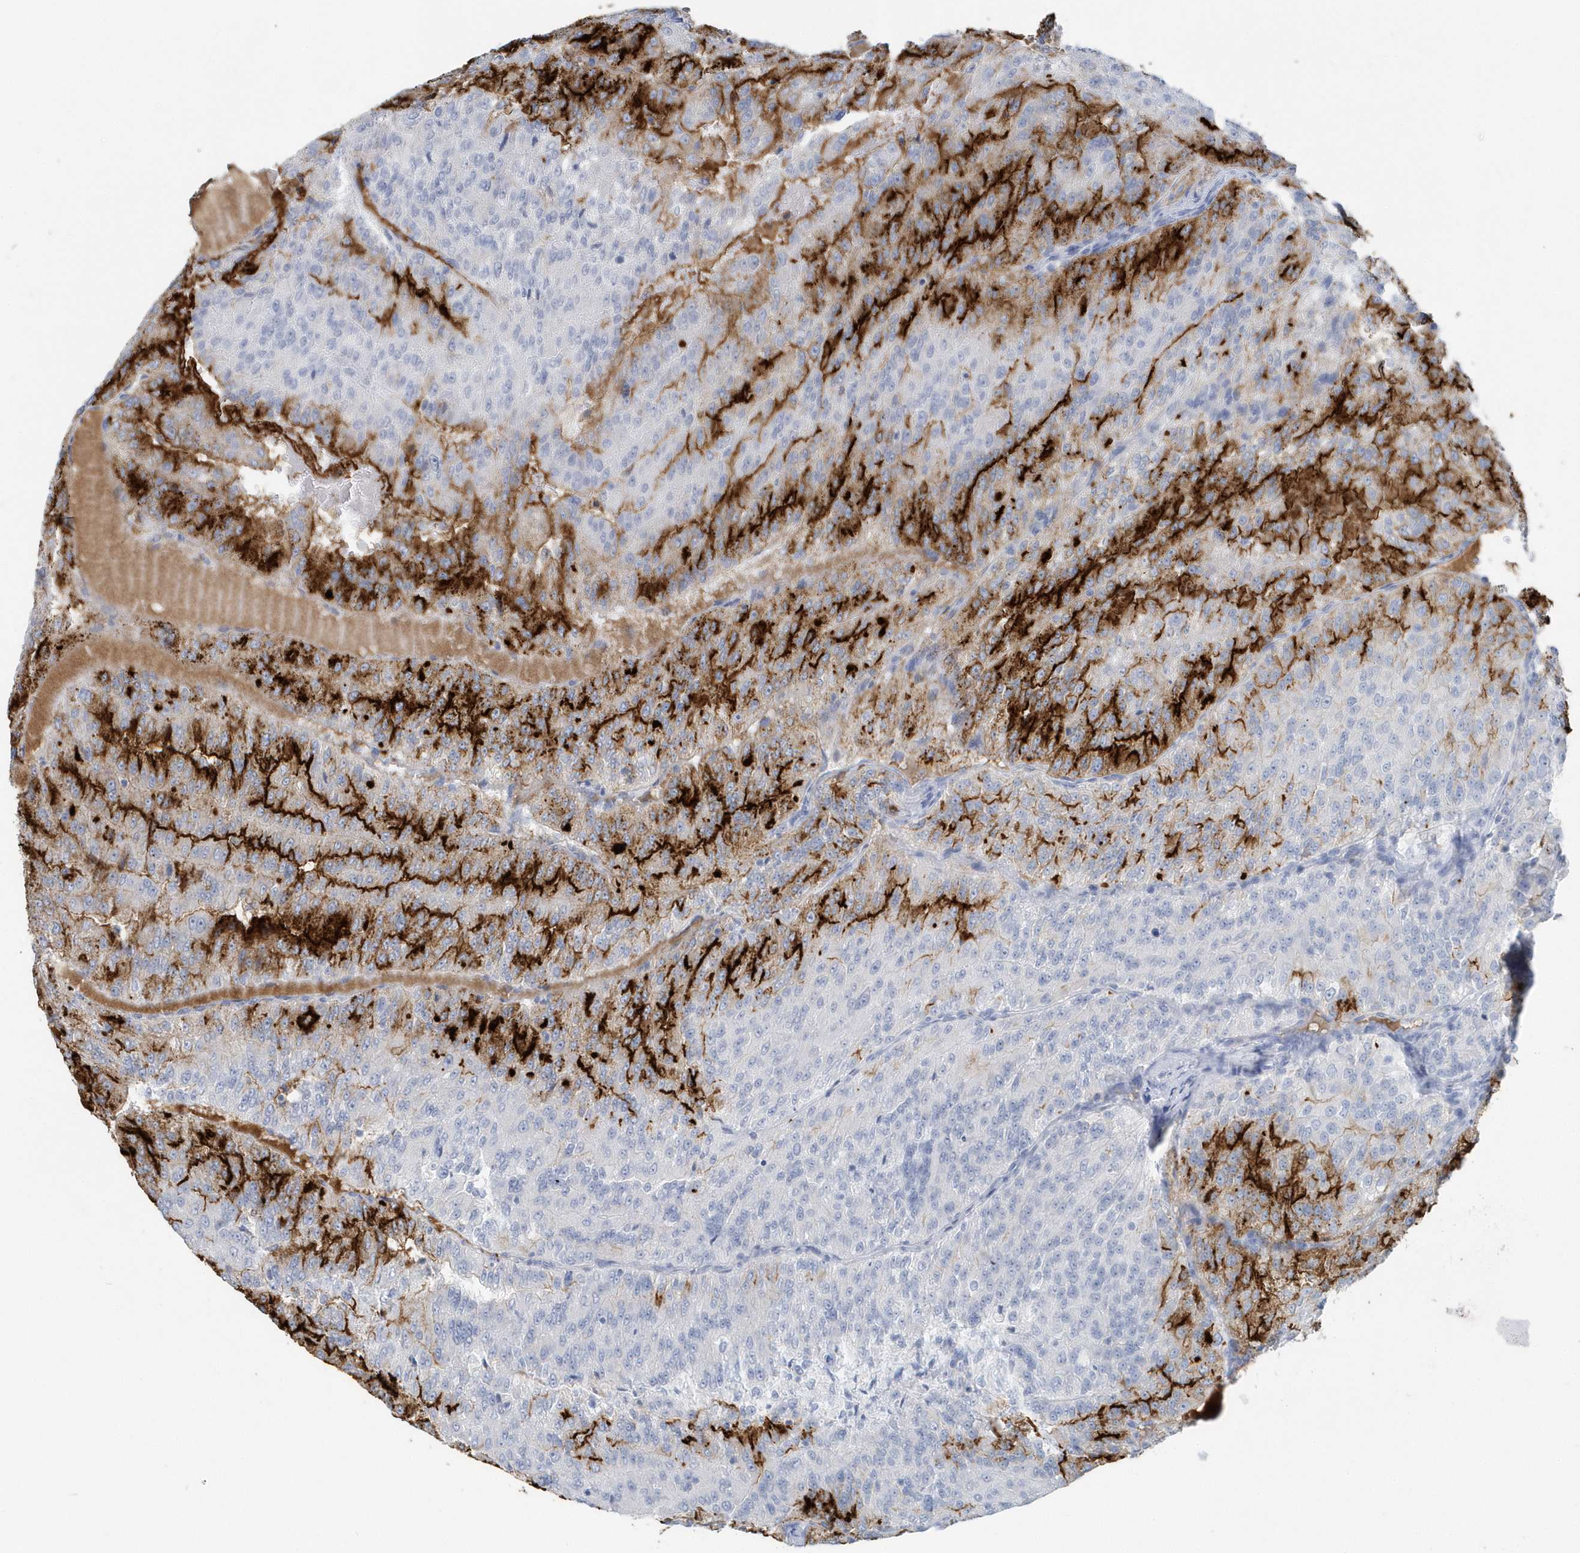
{"staining": {"intensity": "strong", "quantity": "25%-75%", "location": "cytoplasmic/membranous"}, "tissue": "renal cancer", "cell_type": "Tumor cells", "image_type": "cancer", "snomed": [{"axis": "morphology", "description": "Adenocarcinoma, NOS"}, {"axis": "topography", "description": "Kidney"}], "caption": "Strong cytoplasmic/membranous positivity for a protein is identified in about 25%-75% of tumor cells of renal cancer (adenocarcinoma) using IHC.", "gene": "JCHAIN", "patient": {"sex": "female", "age": 63}}